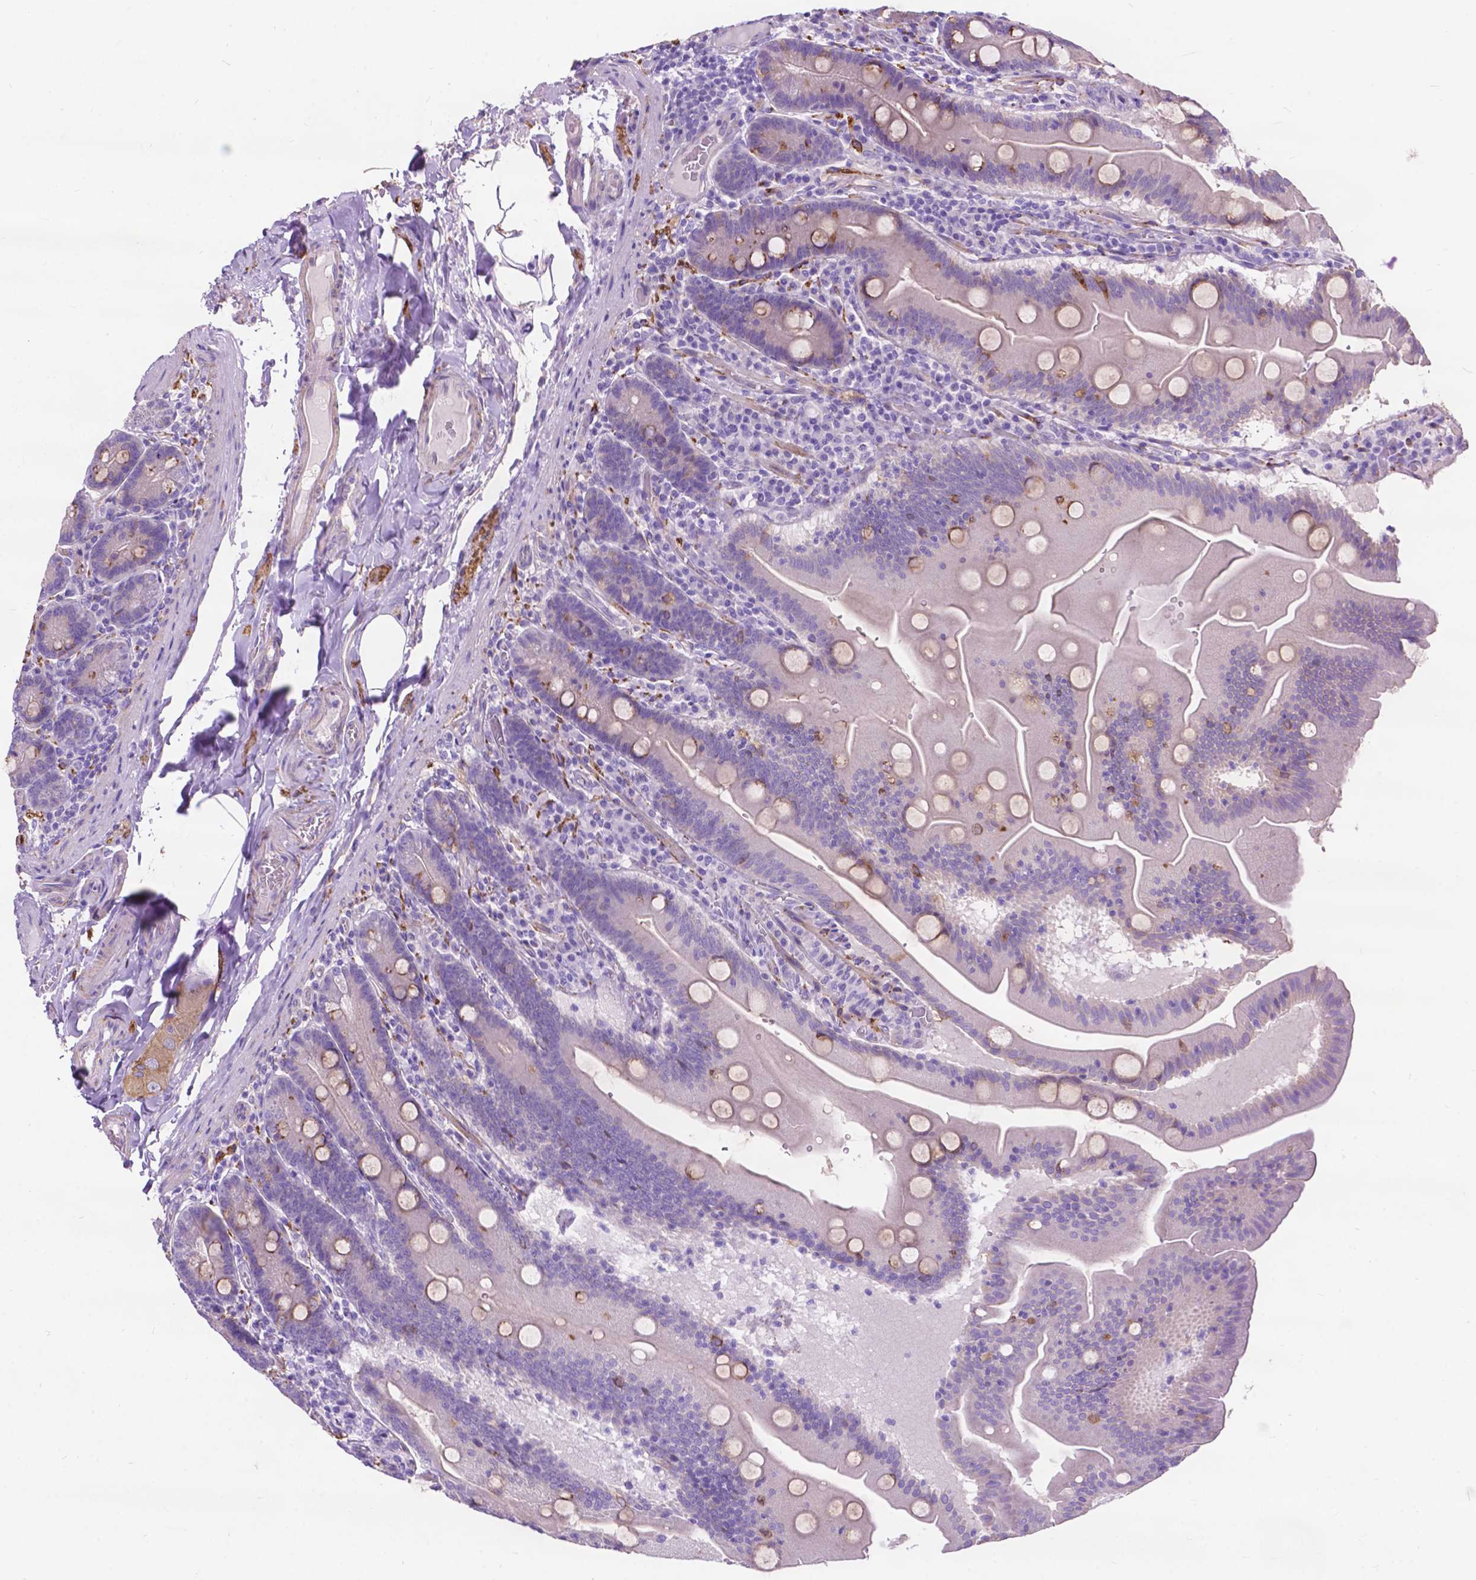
{"staining": {"intensity": "moderate", "quantity": "<25%", "location": "cytoplasmic/membranous"}, "tissue": "small intestine", "cell_type": "Glandular cells", "image_type": "normal", "snomed": [{"axis": "morphology", "description": "Normal tissue, NOS"}, {"axis": "topography", "description": "Small intestine"}], "caption": "This micrograph exhibits immunohistochemistry staining of normal small intestine, with low moderate cytoplasmic/membranous positivity in approximately <25% of glandular cells.", "gene": "PCDHA12", "patient": {"sex": "male", "age": 37}}